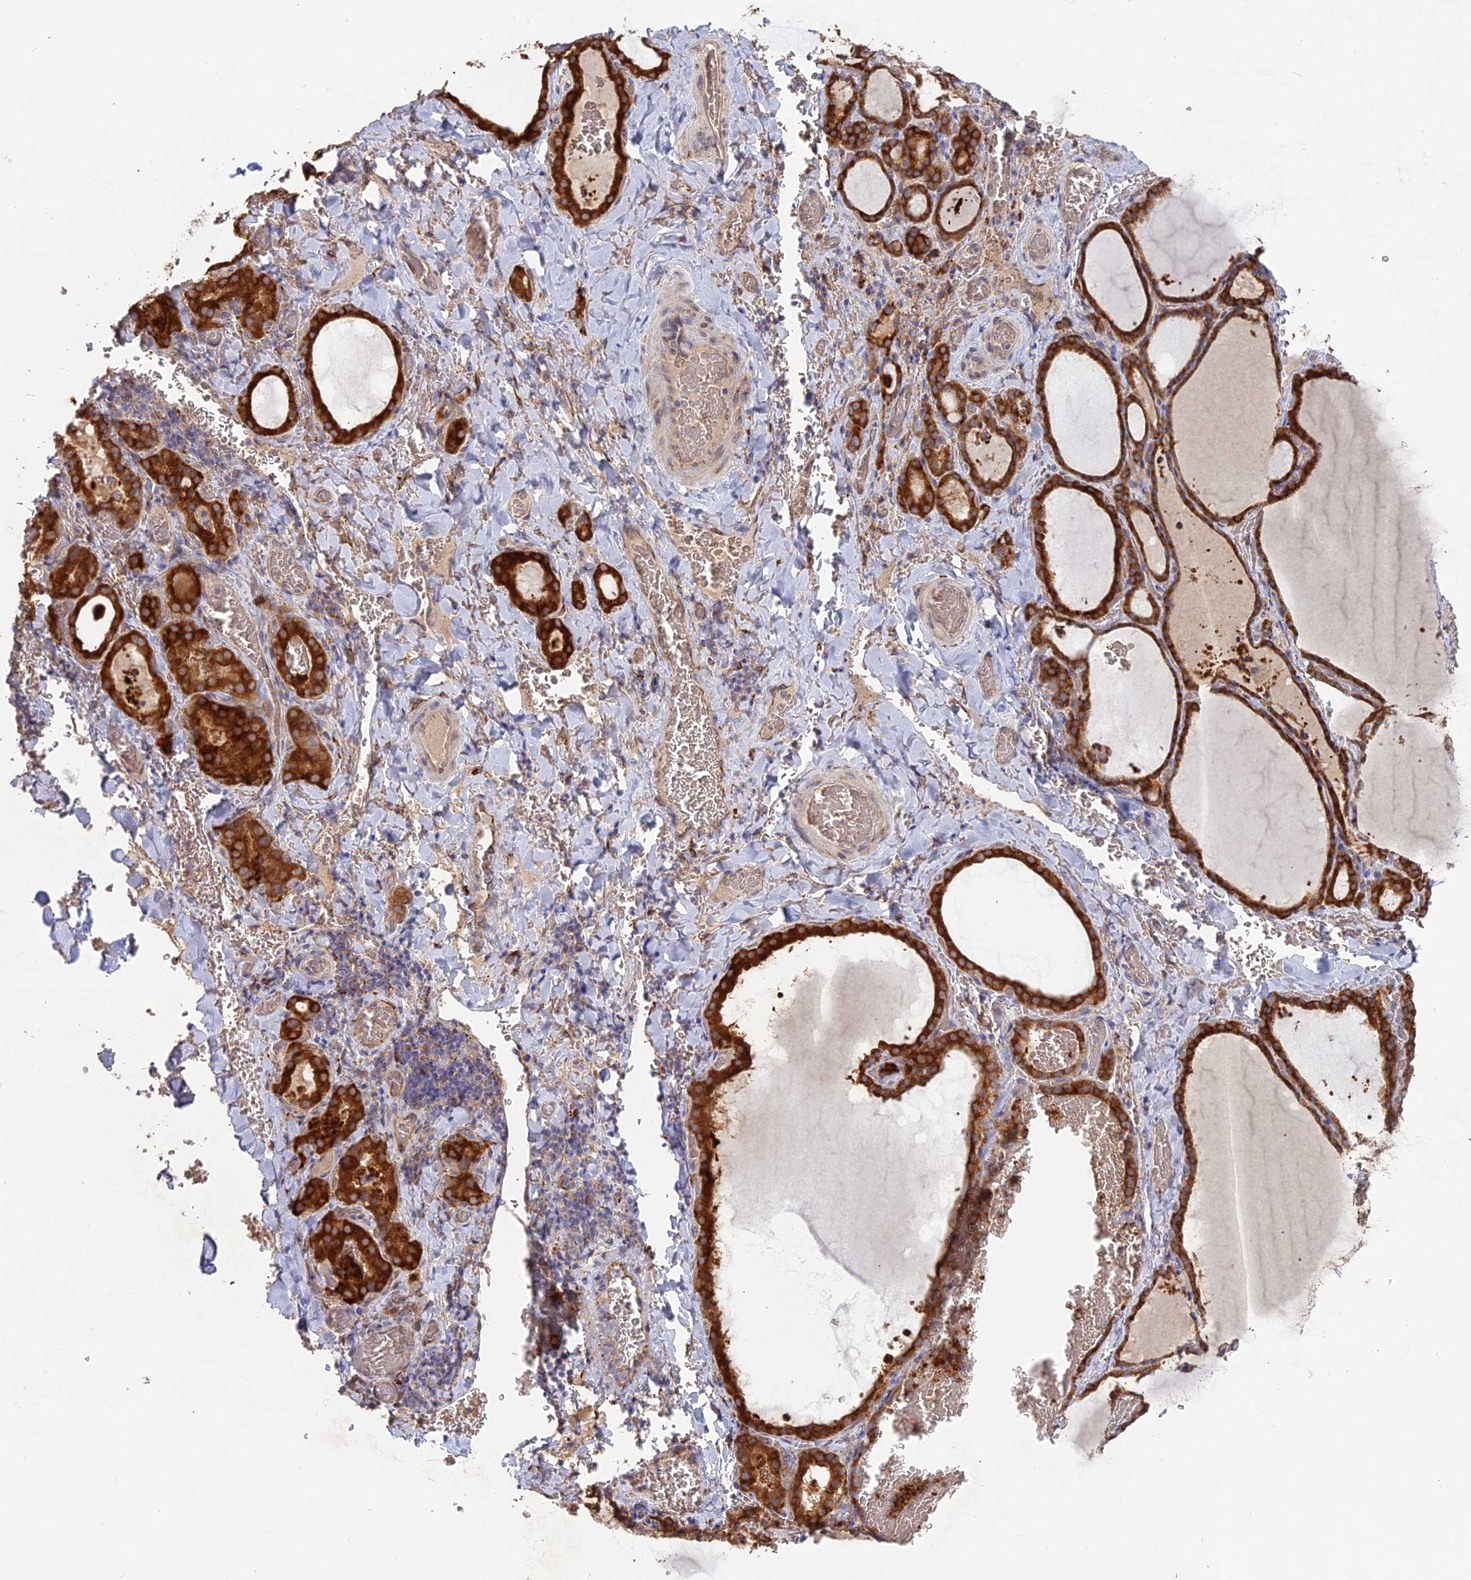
{"staining": {"intensity": "strong", "quantity": ">75%", "location": "cytoplasmic/membranous"}, "tissue": "thyroid gland", "cell_type": "Glandular cells", "image_type": "normal", "snomed": [{"axis": "morphology", "description": "Normal tissue, NOS"}, {"axis": "topography", "description": "Thyroid gland"}], "caption": "A photomicrograph of human thyroid gland stained for a protein displays strong cytoplasmic/membranous brown staining in glandular cells.", "gene": "PPIC", "patient": {"sex": "female", "age": 39}}